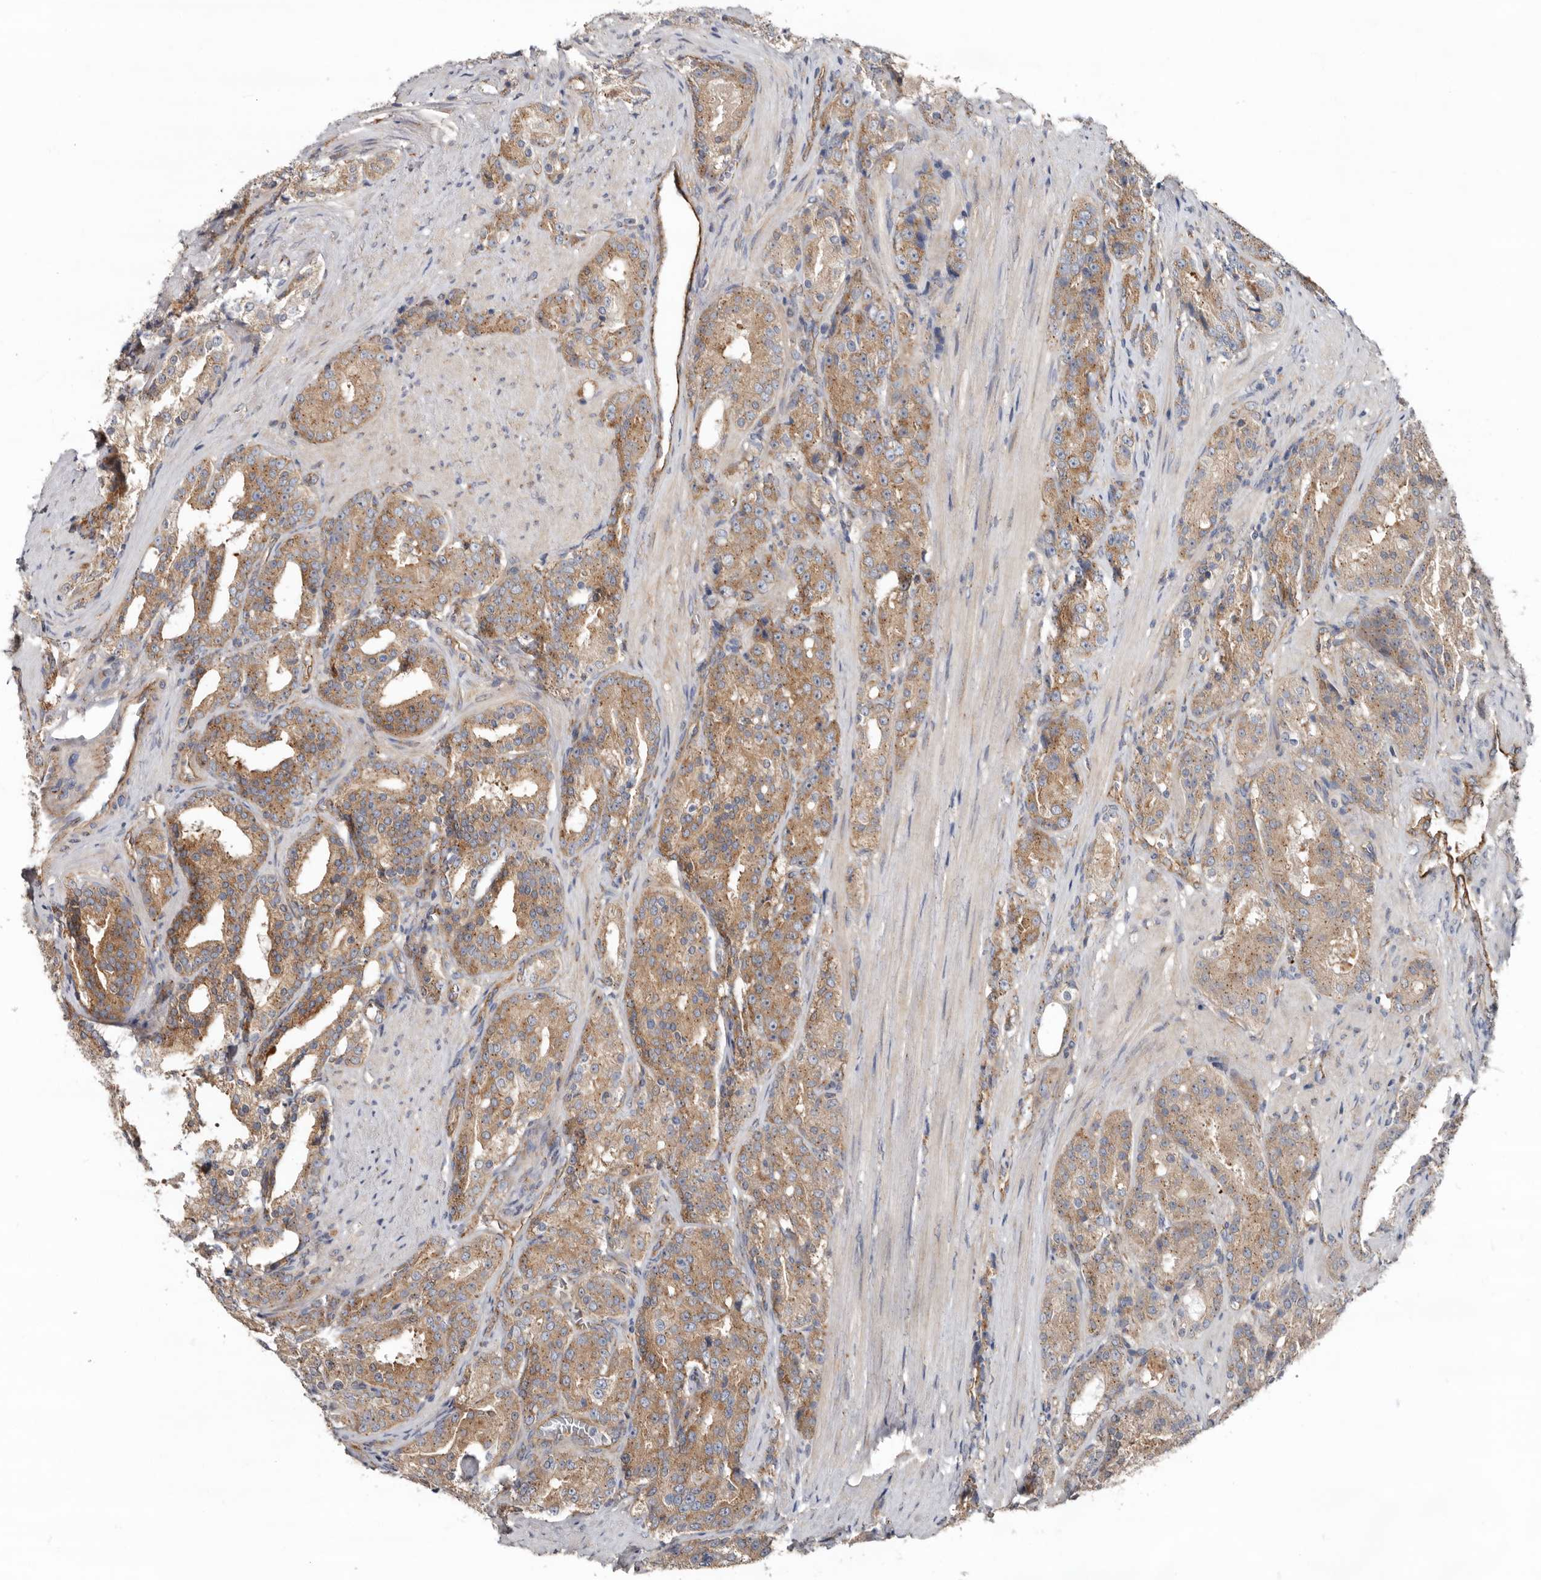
{"staining": {"intensity": "moderate", "quantity": ">75%", "location": "cytoplasmic/membranous"}, "tissue": "prostate cancer", "cell_type": "Tumor cells", "image_type": "cancer", "snomed": [{"axis": "morphology", "description": "Adenocarcinoma, High grade"}, {"axis": "topography", "description": "Prostate"}], "caption": "About >75% of tumor cells in high-grade adenocarcinoma (prostate) demonstrate moderate cytoplasmic/membranous protein positivity as visualized by brown immunohistochemical staining.", "gene": "LUZP1", "patient": {"sex": "male", "age": 60}}